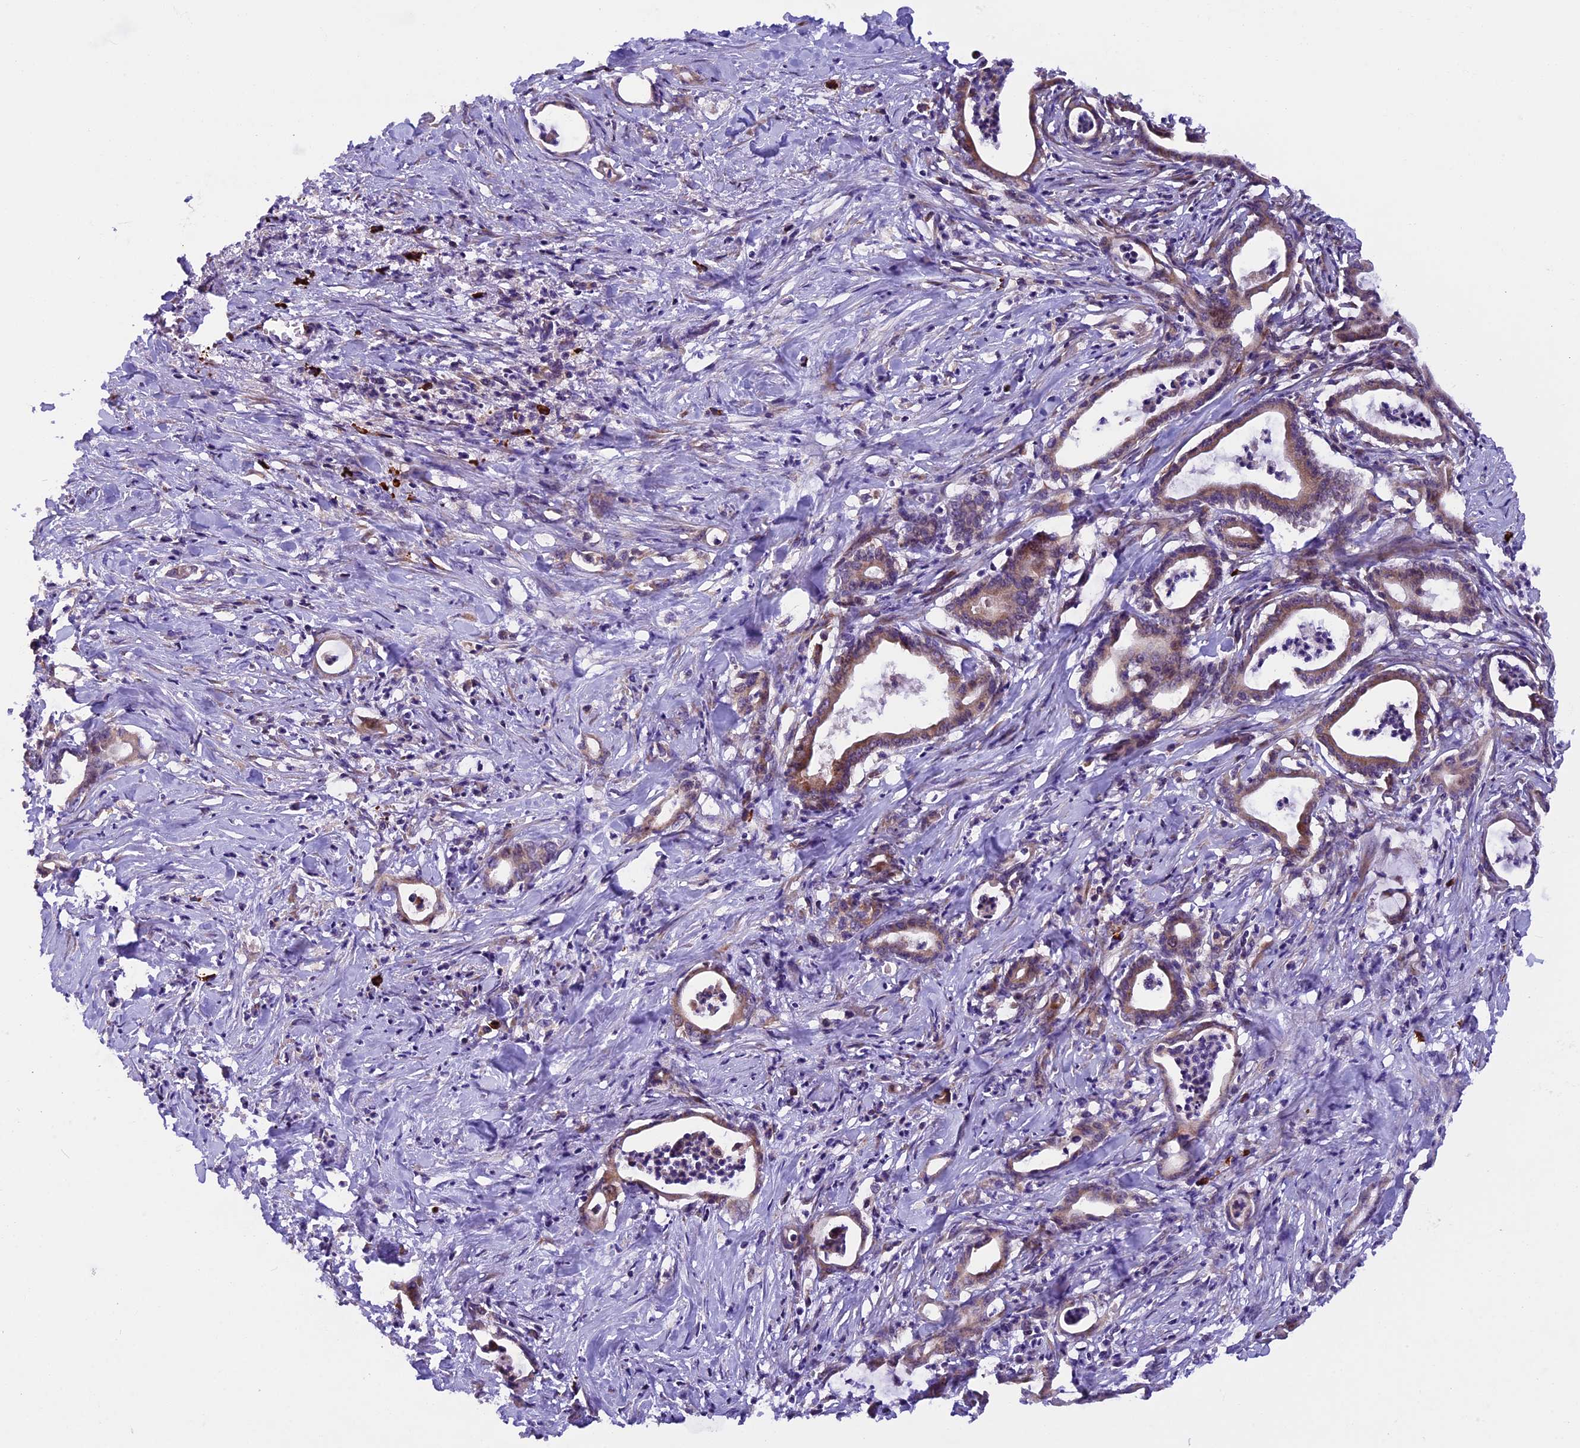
{"staining": {"intensity": "weak", "quantity": ">75%", "location": "cytoplasmic/membranous"}, "tissue": "pancreatic cancer", "cell_type": "Tumor cells", "image_type": "cancer", "snomed": [{"axis": "morphology", "description": "Adenocarcinoma, NOS"}, {"axis": "topography", "description": "Pancreas"}], "caption": "Tumor cells demonstrate low levels of weak cytoplasmic/membranous staining in about >75% of cells in human pancreatic cancer.", "gene": "FRY", "patient": {"sex": "female", "age": 55}}